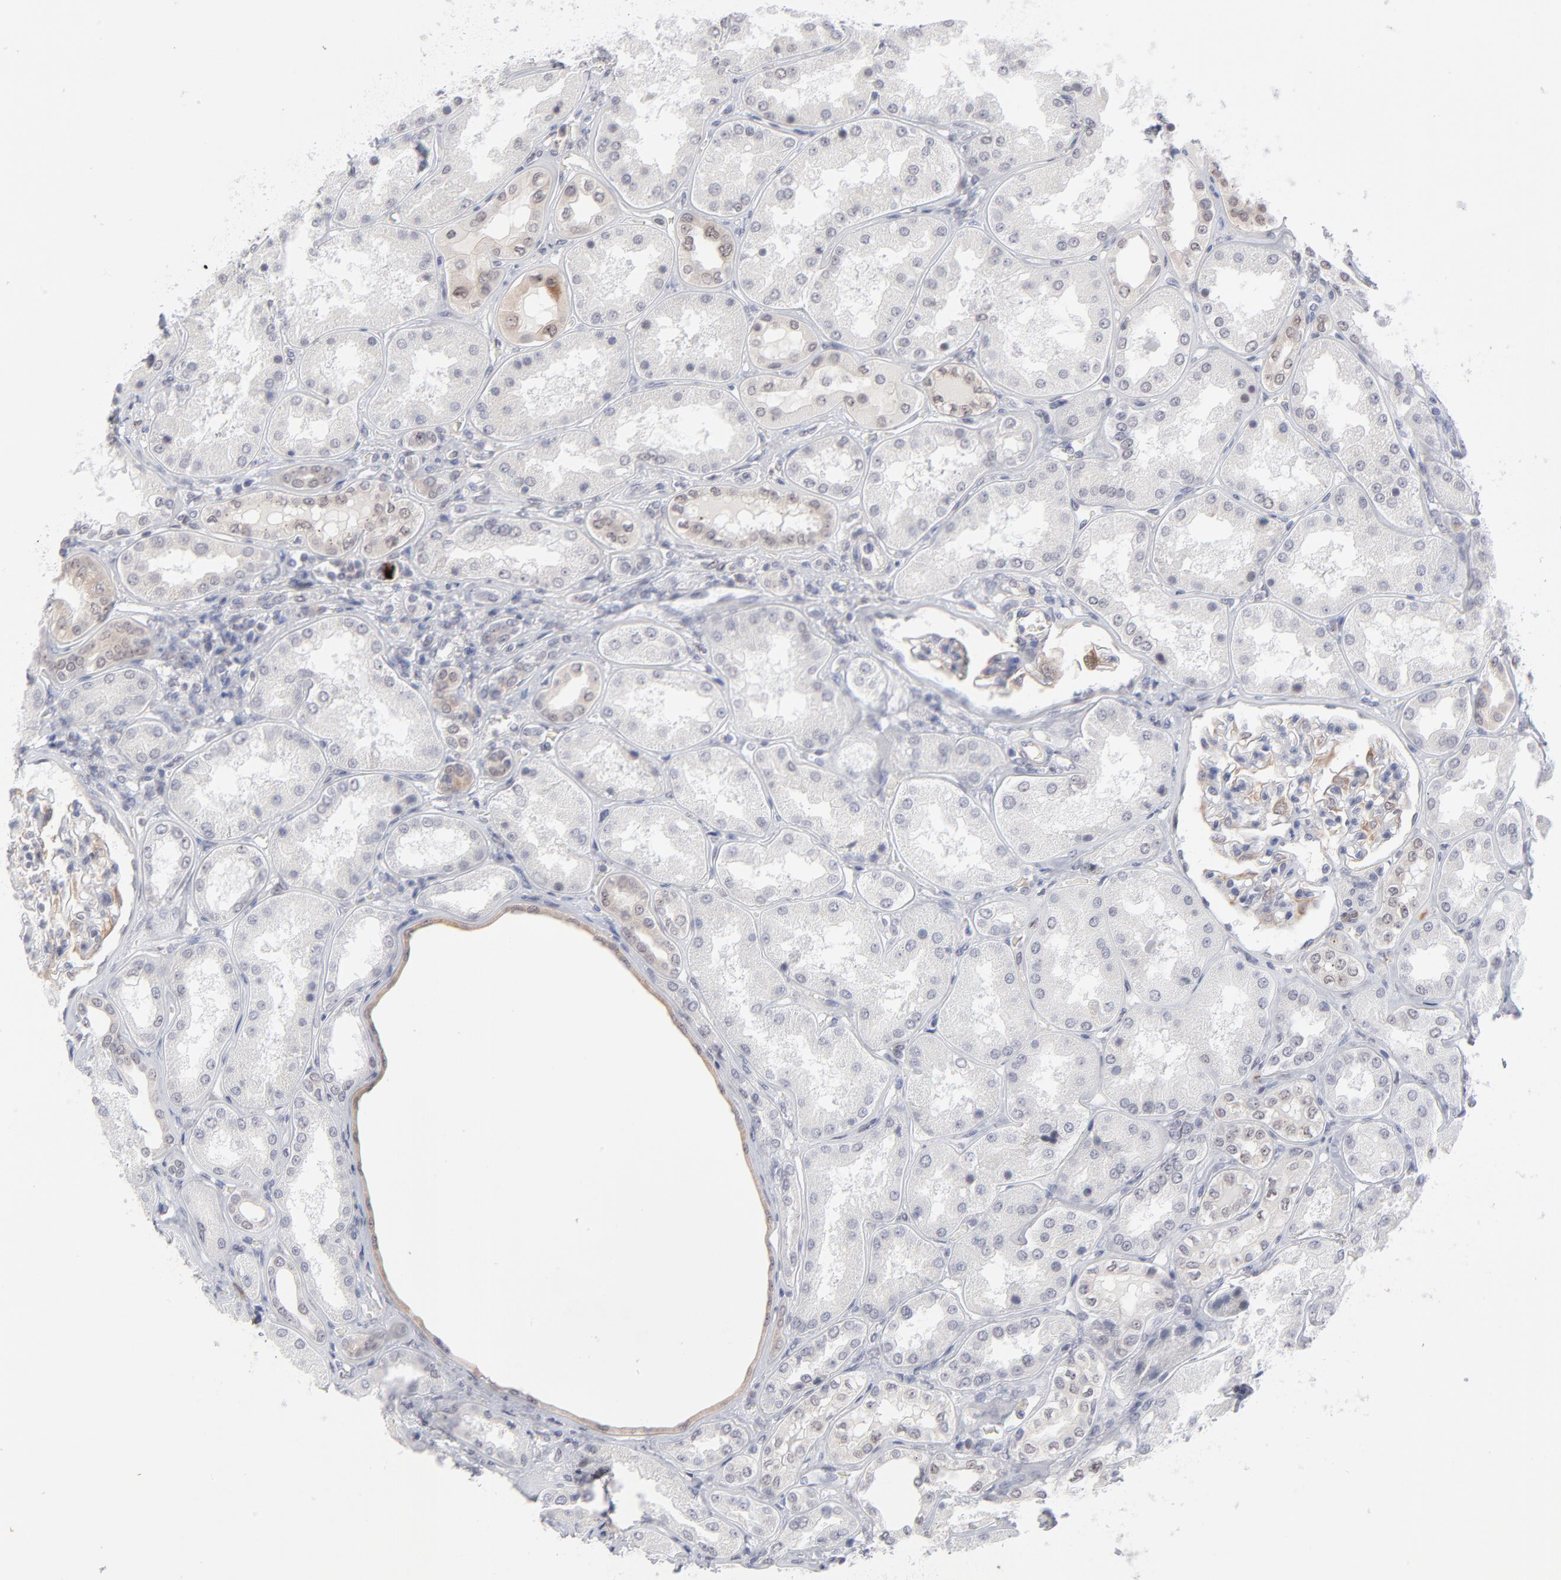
{"staining": {"intensity": "weak", "quantity": "<25%", "location": "nuclear"}, "tissue": "kidney", "cell_type": "Cells in glomeruli", "image_type": "normal", "snomed": [{"axis": "morphology", "description": "Normal tissue, NOS"}, {"axis": "topography", "description": "Kidney"}], "caption": "Immunohistochemistry (IHC) micrograph of benign kidney: kidney stained with DAB (3,3'-diaminobenzidine) displays no significant protein positivity in cells in glomeruli.", "gene": "NBN", "patient": {"sex": "female", "age": 56}}